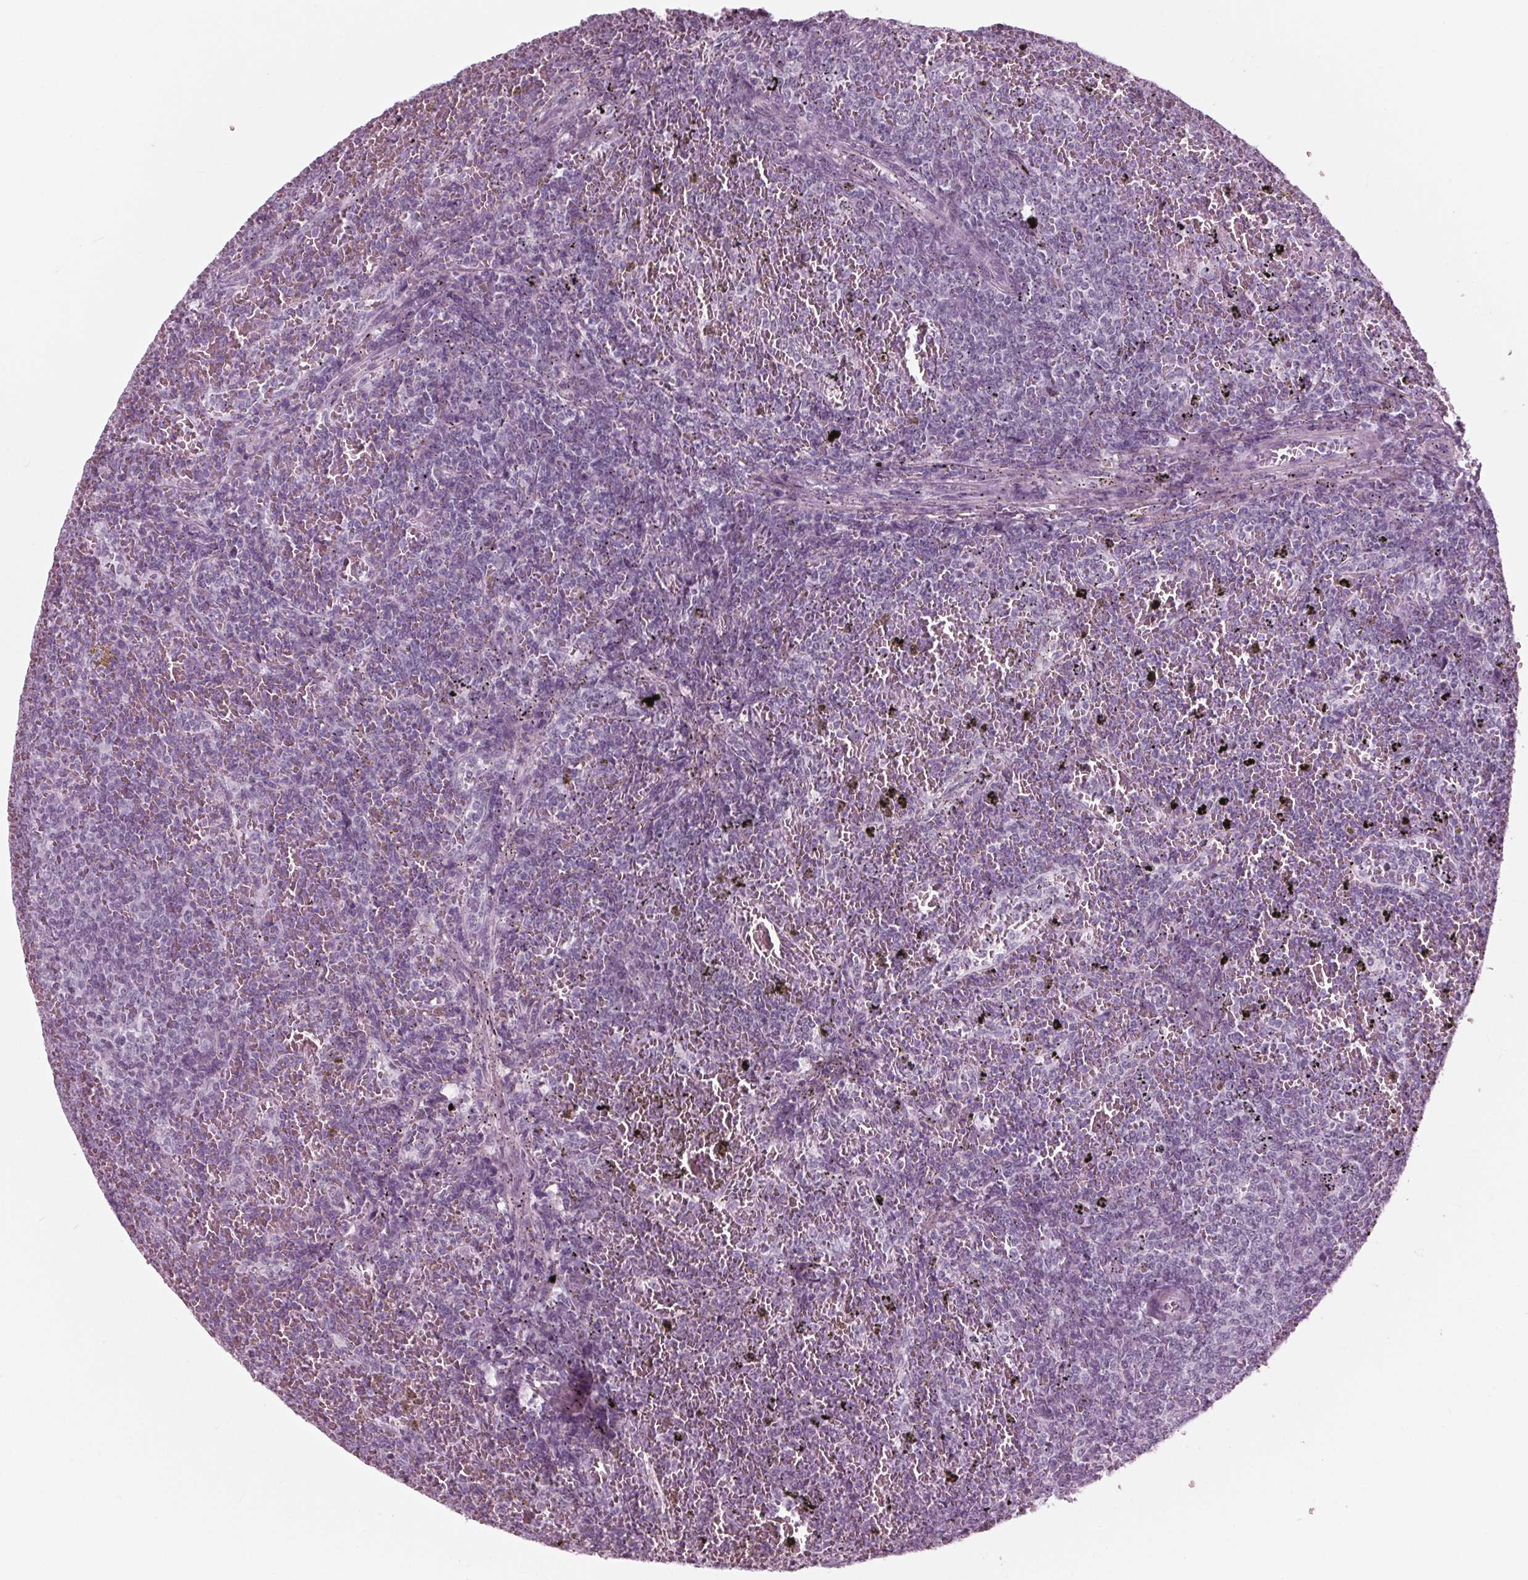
{"staining": {"intensity": "negative", "quantity": "none", "location": "none"}, "tissue": "lymphoma", "cell_type": "Tumor cells", "image_type": "cancer", "snomed": [{"axis": "morphology", "description": "Malignant lymphoma, non-Hodgkin's type, Low grade"}, {"axis": "topography", "description": "Spleen"}], "caption": "Tumor cells show no significant positivity in malignant lymphoma, non-Hodgkin's type (low-grade).", "gene": "KRT28", "patient": {"sex": "female", "age": 77}}